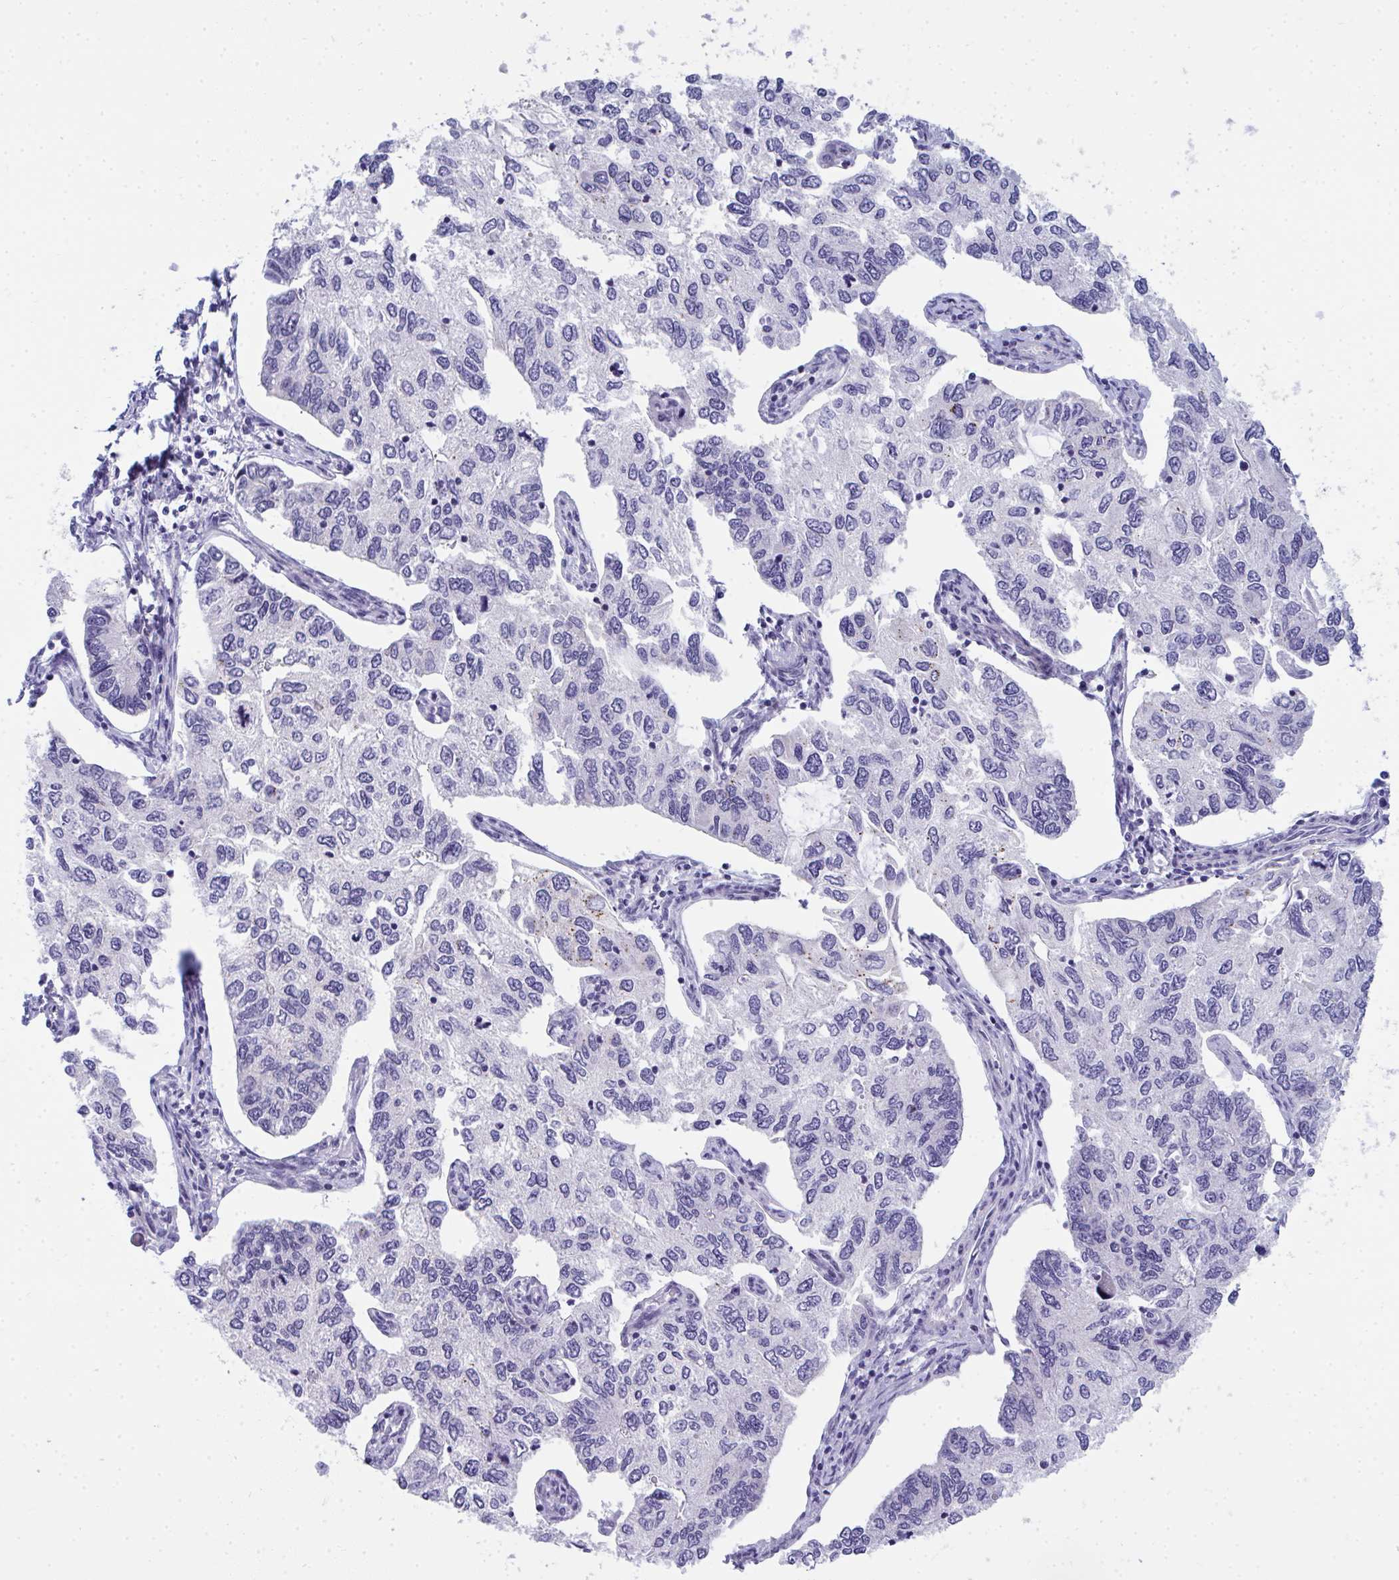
{"staining": {"intensity": "negative", "quantity": "none", "location": "none"}, "tissue": "endometrial cancer", "cell_type": "Tumor cells", "image_type": "cancer", "snomed": [{"axis": "morphology", "description": "Carcinoma, NOS"}, {"axis": "topography", "description": "Uterus"}], "caption": "Micrograph shows no protein staining in tumor cells of carcinoma (endometrial) tissue.", "gene": "TSBP1", "patient": {"sex": "female", "age": 76}}